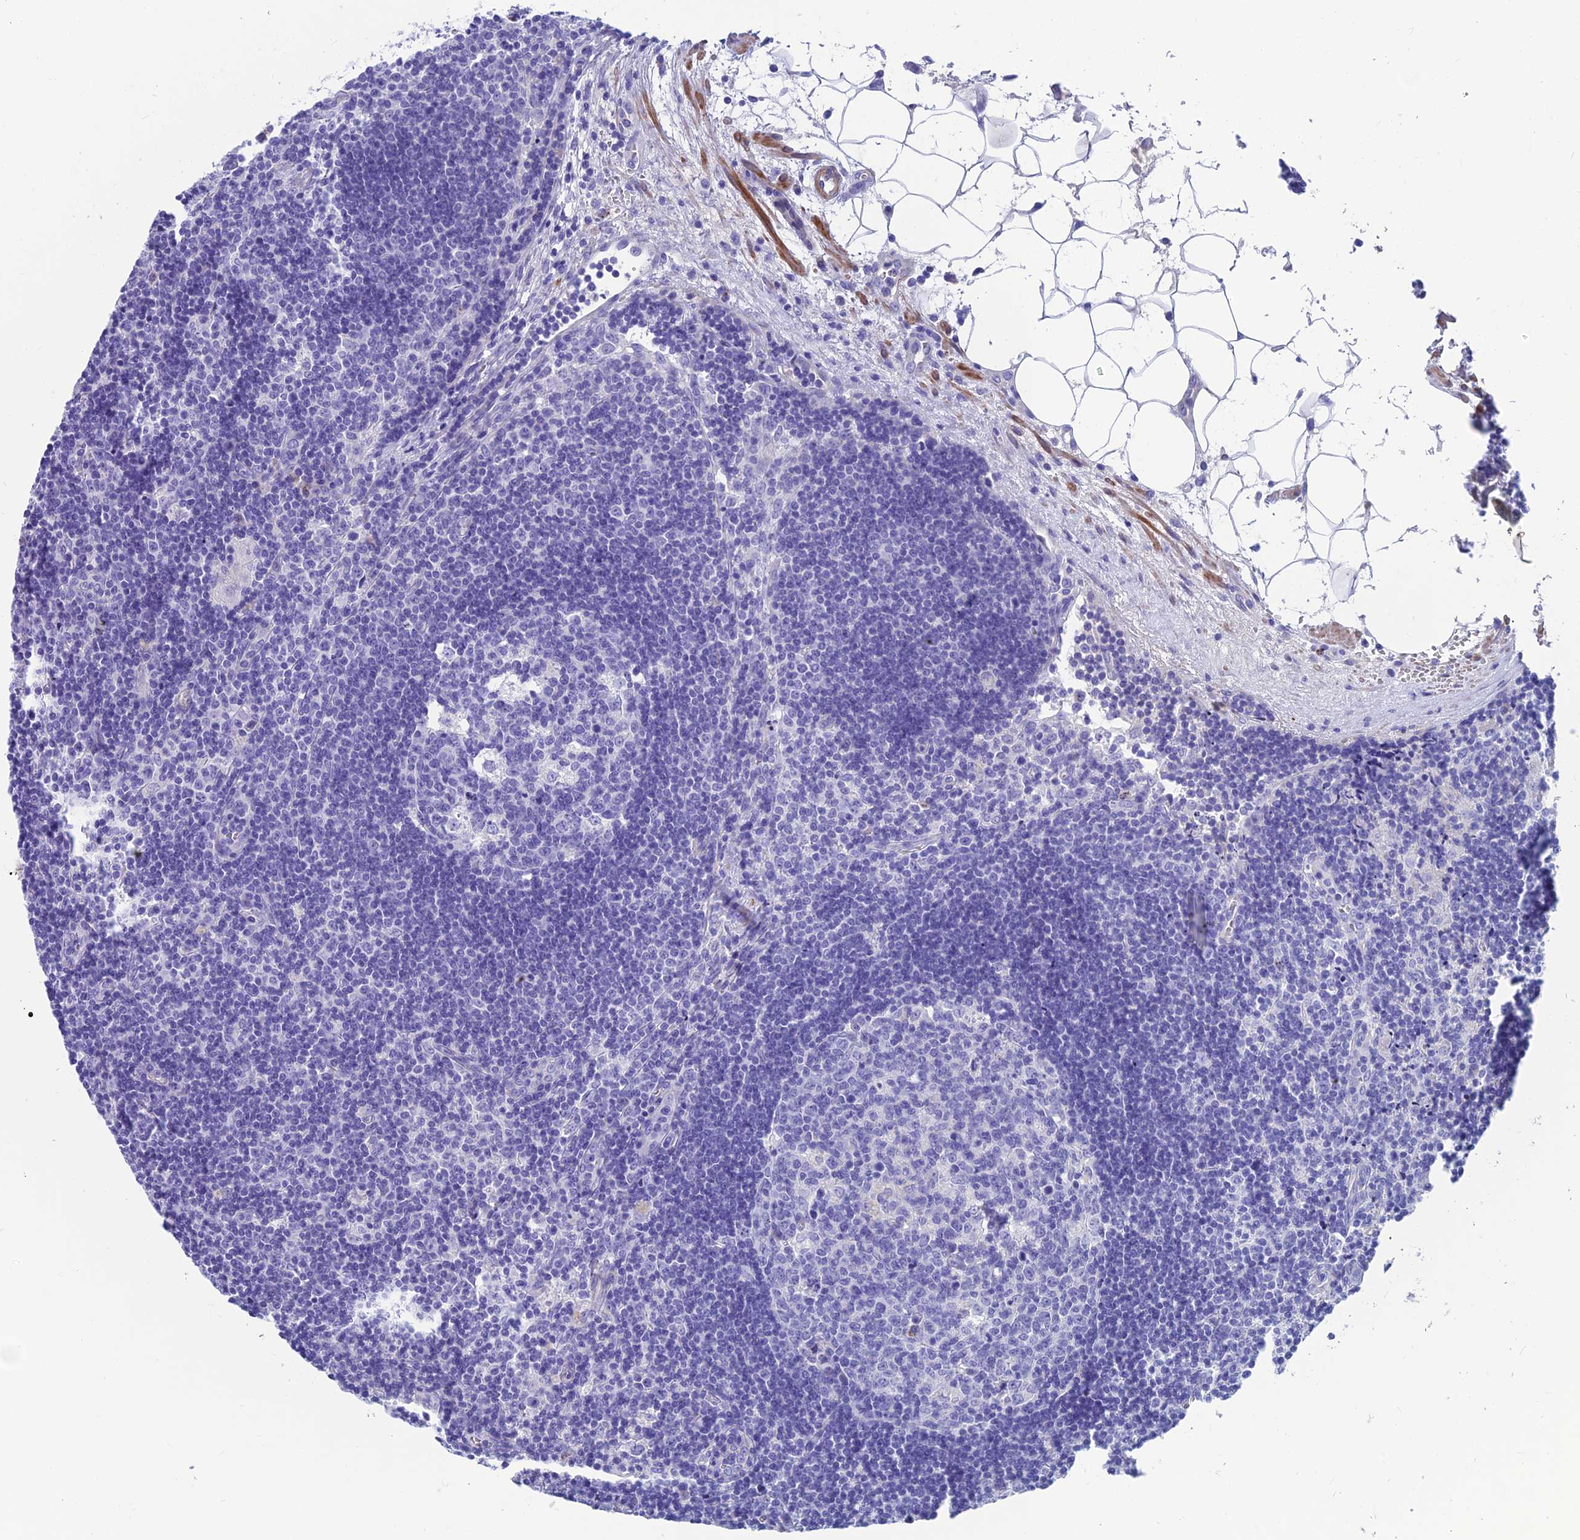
{"staining": {"intensity": "negative", "quantity": "none", "location": "none"}, "tissue": "lymph node", "cell_type": "Germinal center cells", "image_type": "normal", "snomed": [{"axis": "morphology", "description": "Normal tissue, NOS"}, {"axis": "topography", "description": "Lymph node"}], "caption": "IHC image of benign lymph node stained for a protein (brown), which exhibits no positivity in germinal center cells.", "gene": "GNG11", "patient": {"sex": "male", "age": 58}}